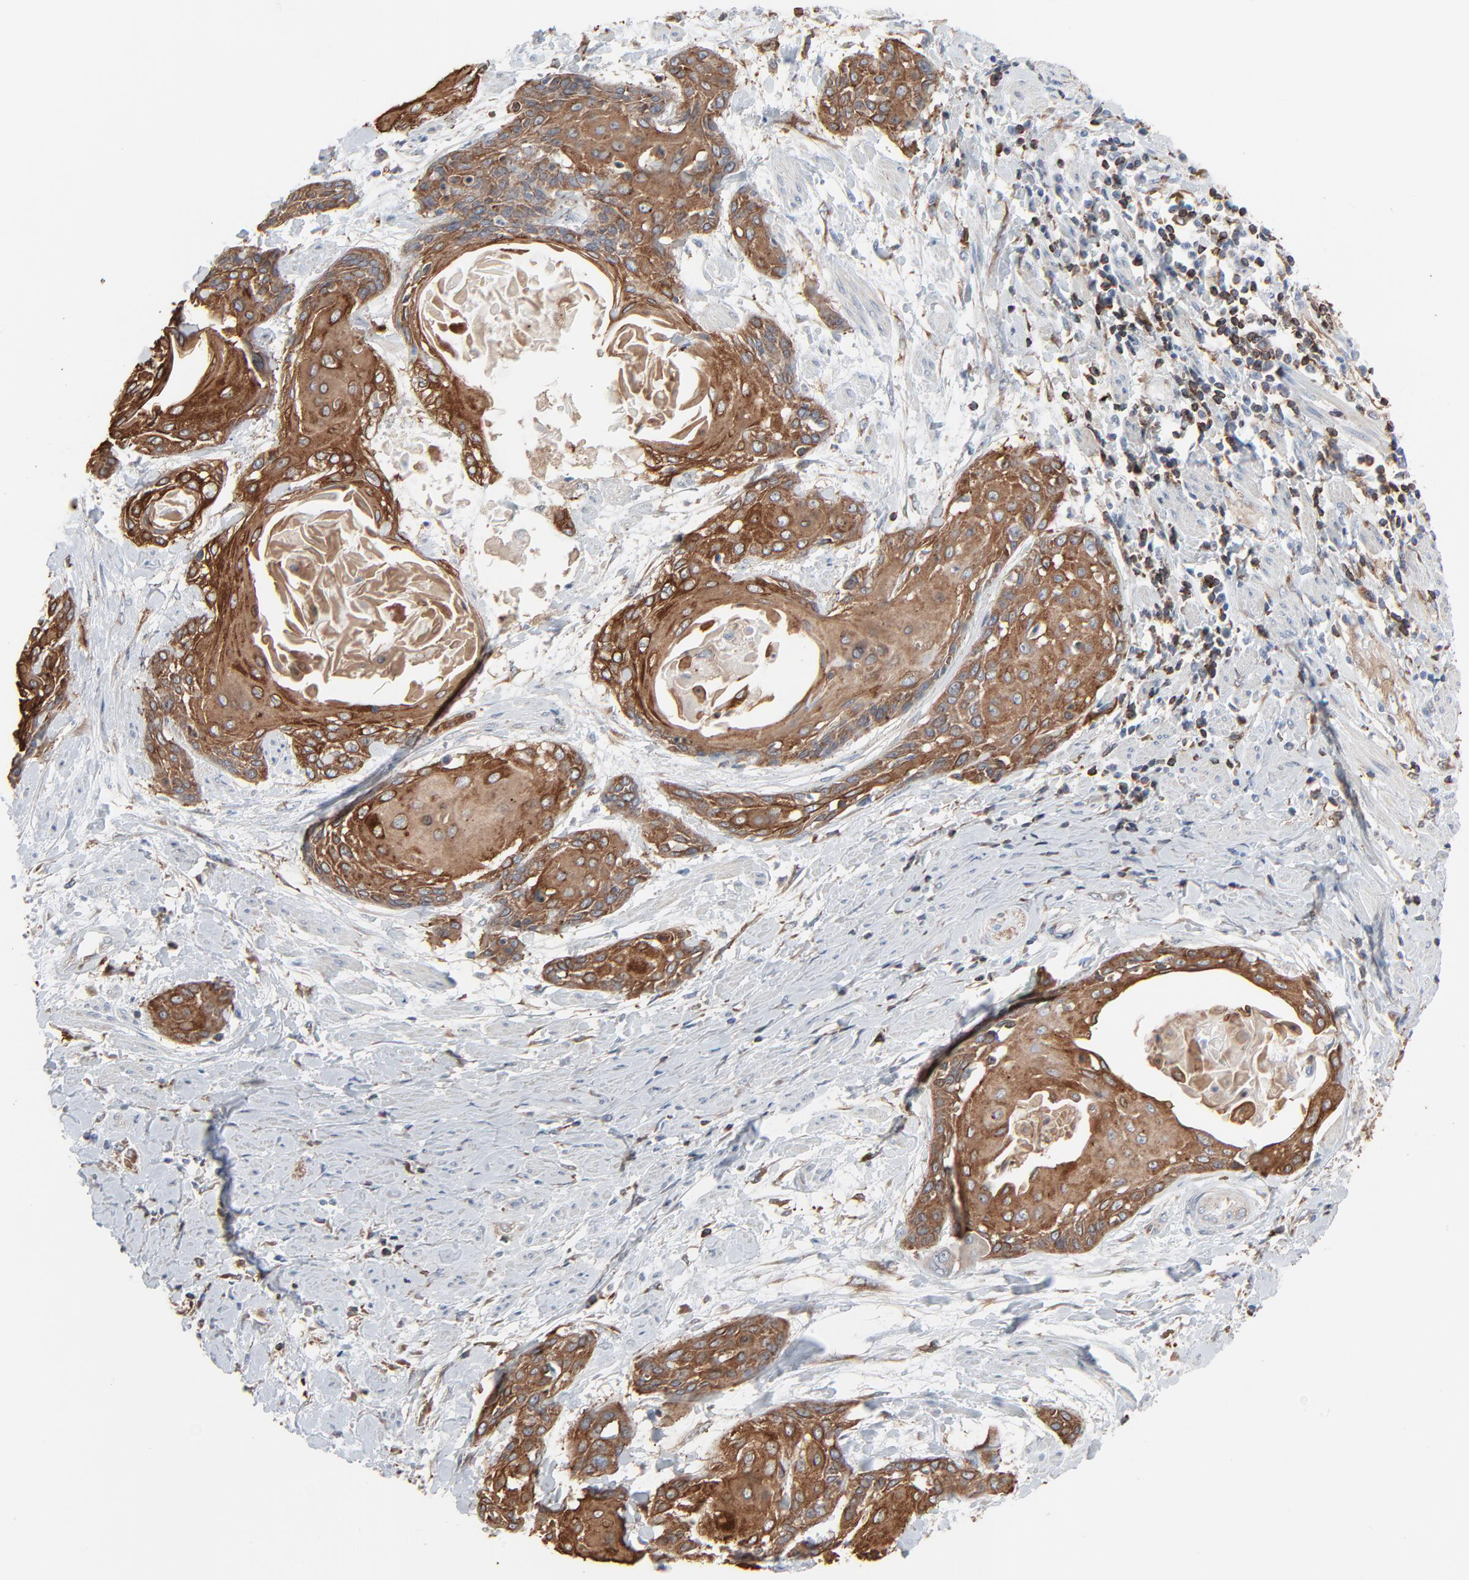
{"staining": {"intensity": "strong", "quantity": ">75%", "location": "cytoplasmic/membranous"}, "tissue": "cervical cancer", "cell_type": "Tumor cells", "image_type": "cancer", "snomed": [{"axis": "morphology", "description": "Squamous cell carcinoma, NOS"}, {"axis": "topography", "description": "Cervix"}], "caption": "Squamous cell carcinoma (cervical) stained with immunohistochemistry demonstrates strong cytoplasmic/membranous staining in approximately >75% of tumor cells.", "gene": "OPTN", "patient": {"sex": "female", "age": 57}}